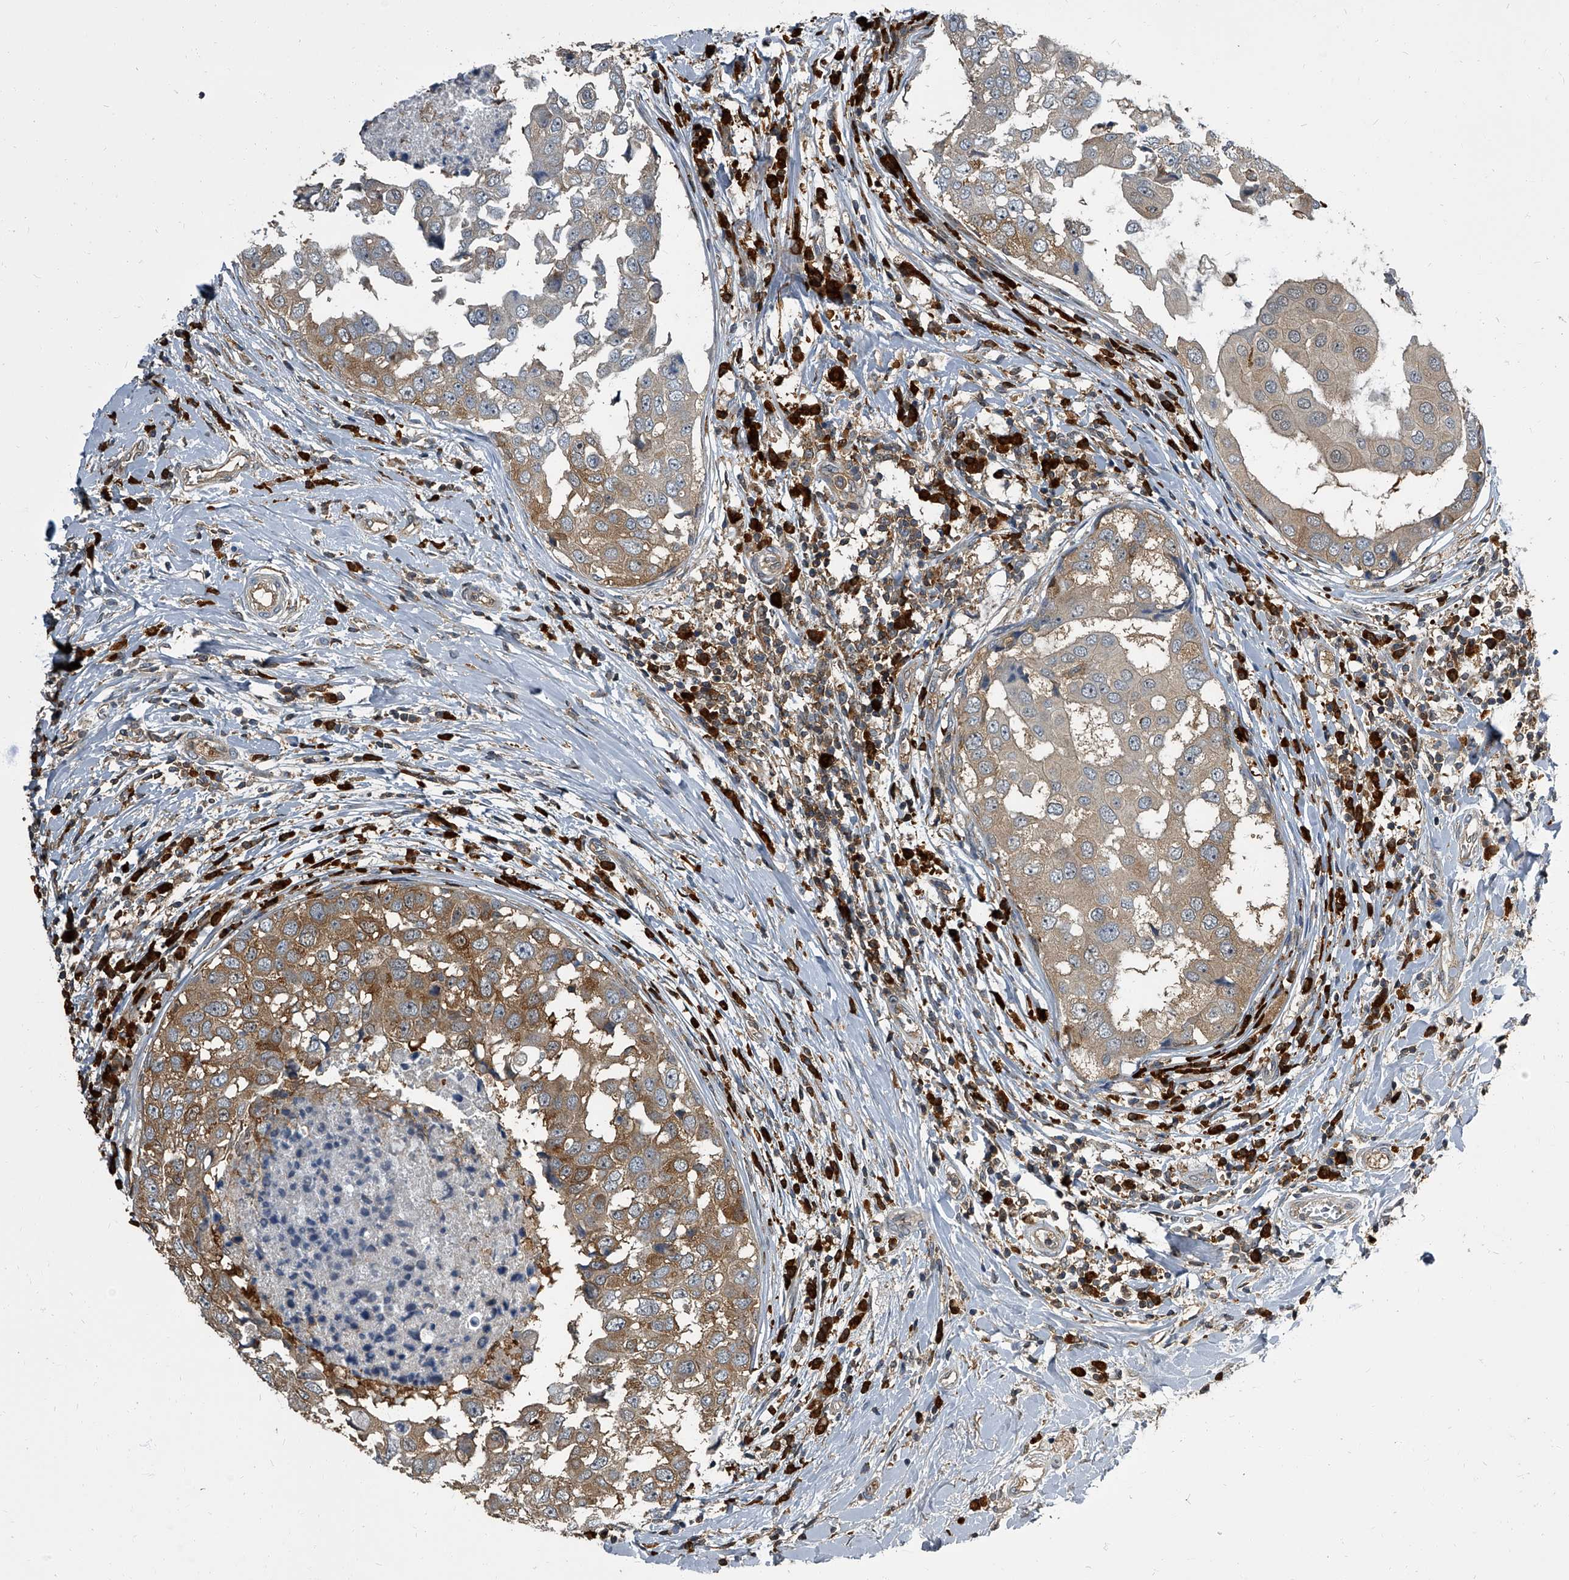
{"staining": {"intensity": "moderate", "quantity": "25%-75%", "location": "cytoplasmic/membranous"}, "tissue": "breast cancer", "cell_type": "Tumor cells", "image_type": "cancer", "snomed": [{"axis": "morphology", "description": "Duct carcinoma"}, {"axis": "topography", "description": "Breast"}], "caption": "Invasive ductal carcinoma (breast) stained with DAB immunohistochemistry (IHC) reveals medium levels of moderate cytoplasmic/membranous staining in about 25%-75% of tumor cells.", "gene": "CDV3", "patient": {"sex": "female", "age": 27}}